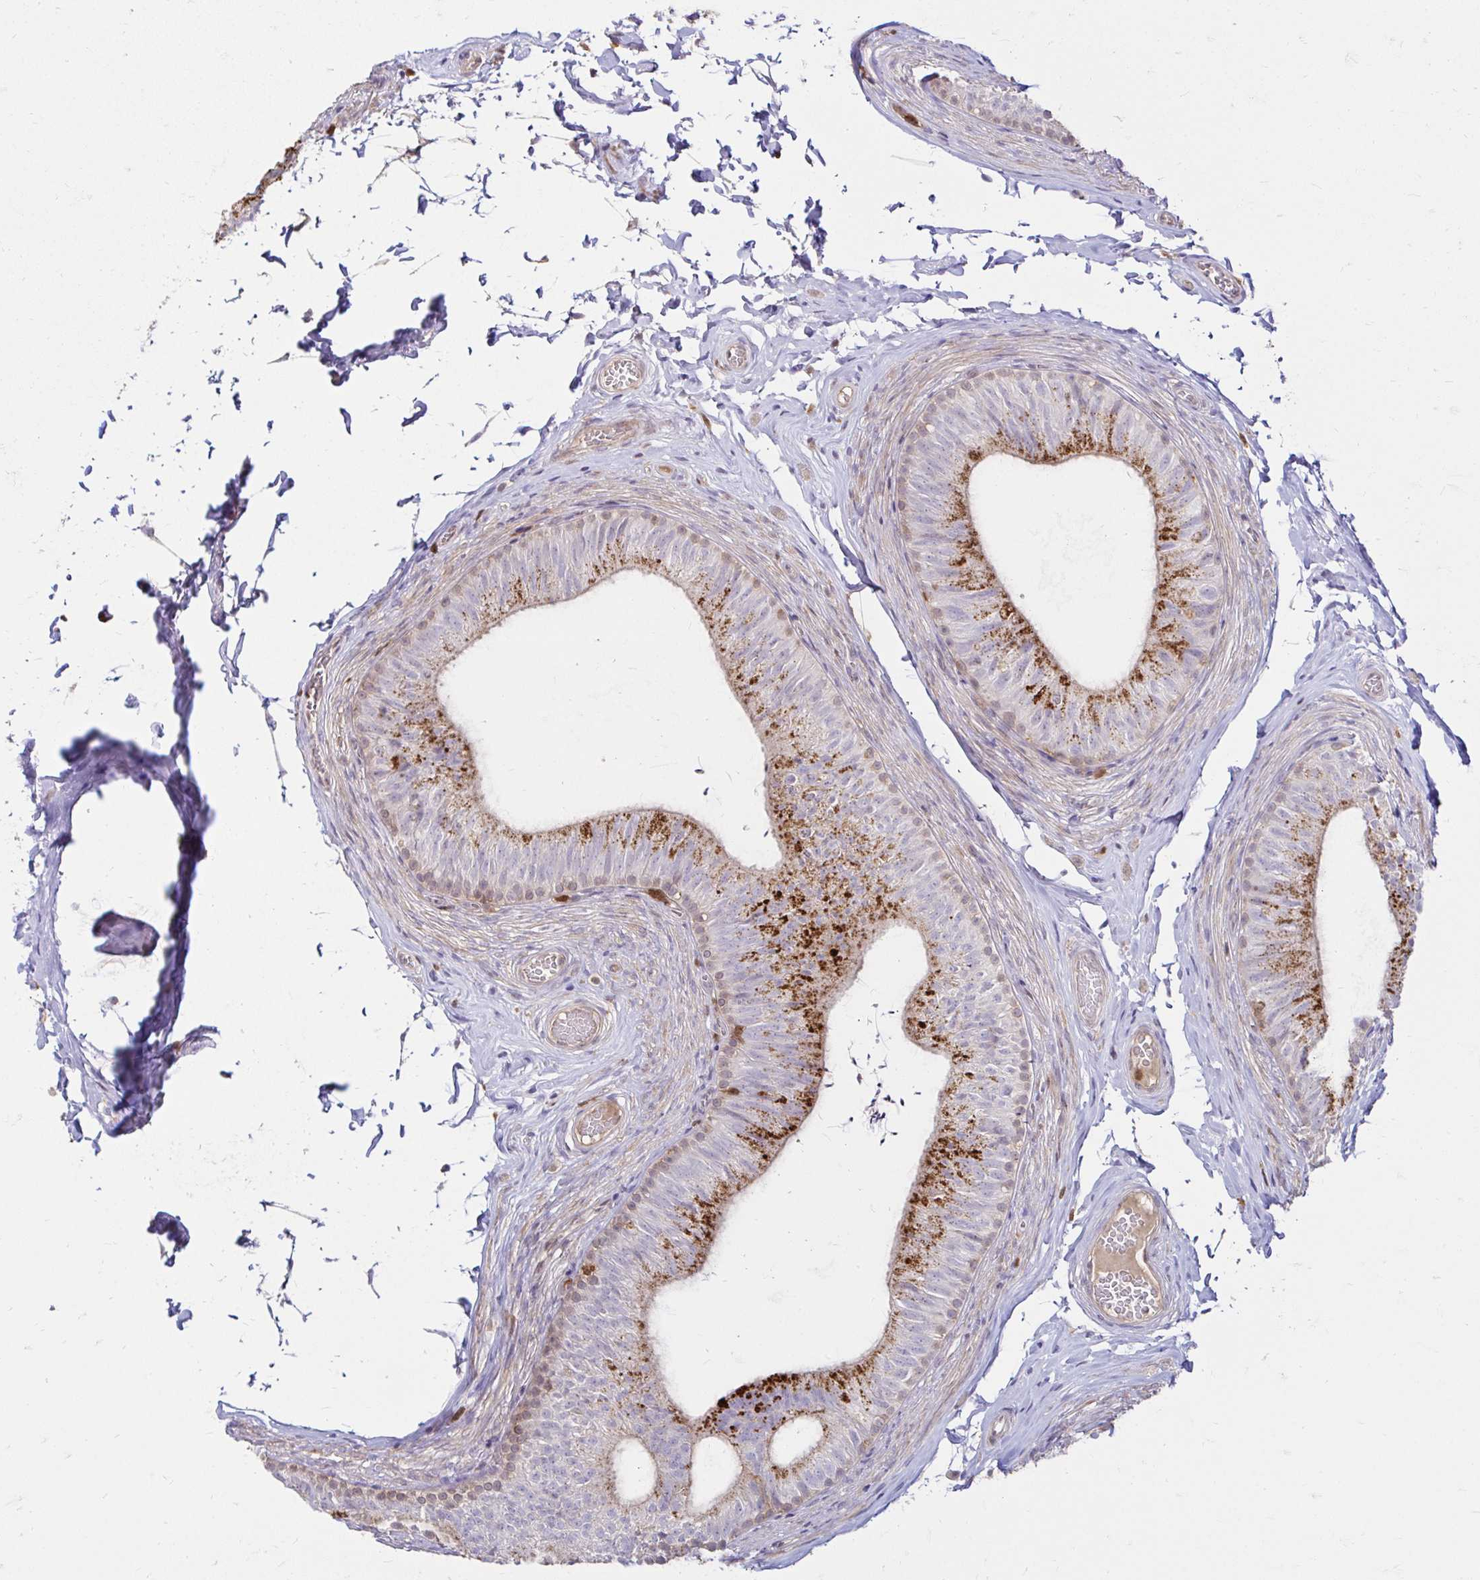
{"staining": {"intensity": "strong", "quantity": "25%-75%", "location": "cytoplasmic/membranous"}, "tissue": "epididymis", "cell_type": "Glandular cells", "image_type": "normal", "snomed": [{"axis": "morphology", "description": "Normal tissue, NOS"}, {"axis": "topography", "description": "Epididymis, spermatic cord, NOS"}, {"axis": "topography", "description": "Epididymis"}, {"axis": "topography", "description": "Peripheral nerve tissue"}], "caption": "Immunohistochemistry histopathology image of benign human epididymis stained for a protein (brown), which demonstrates high levels of strong cytoplasmic/membranous staining in approximately 25%-75% of glandular cells.", "gene": "PYCARD", "patient": {"sex": "male", "age": 29}}